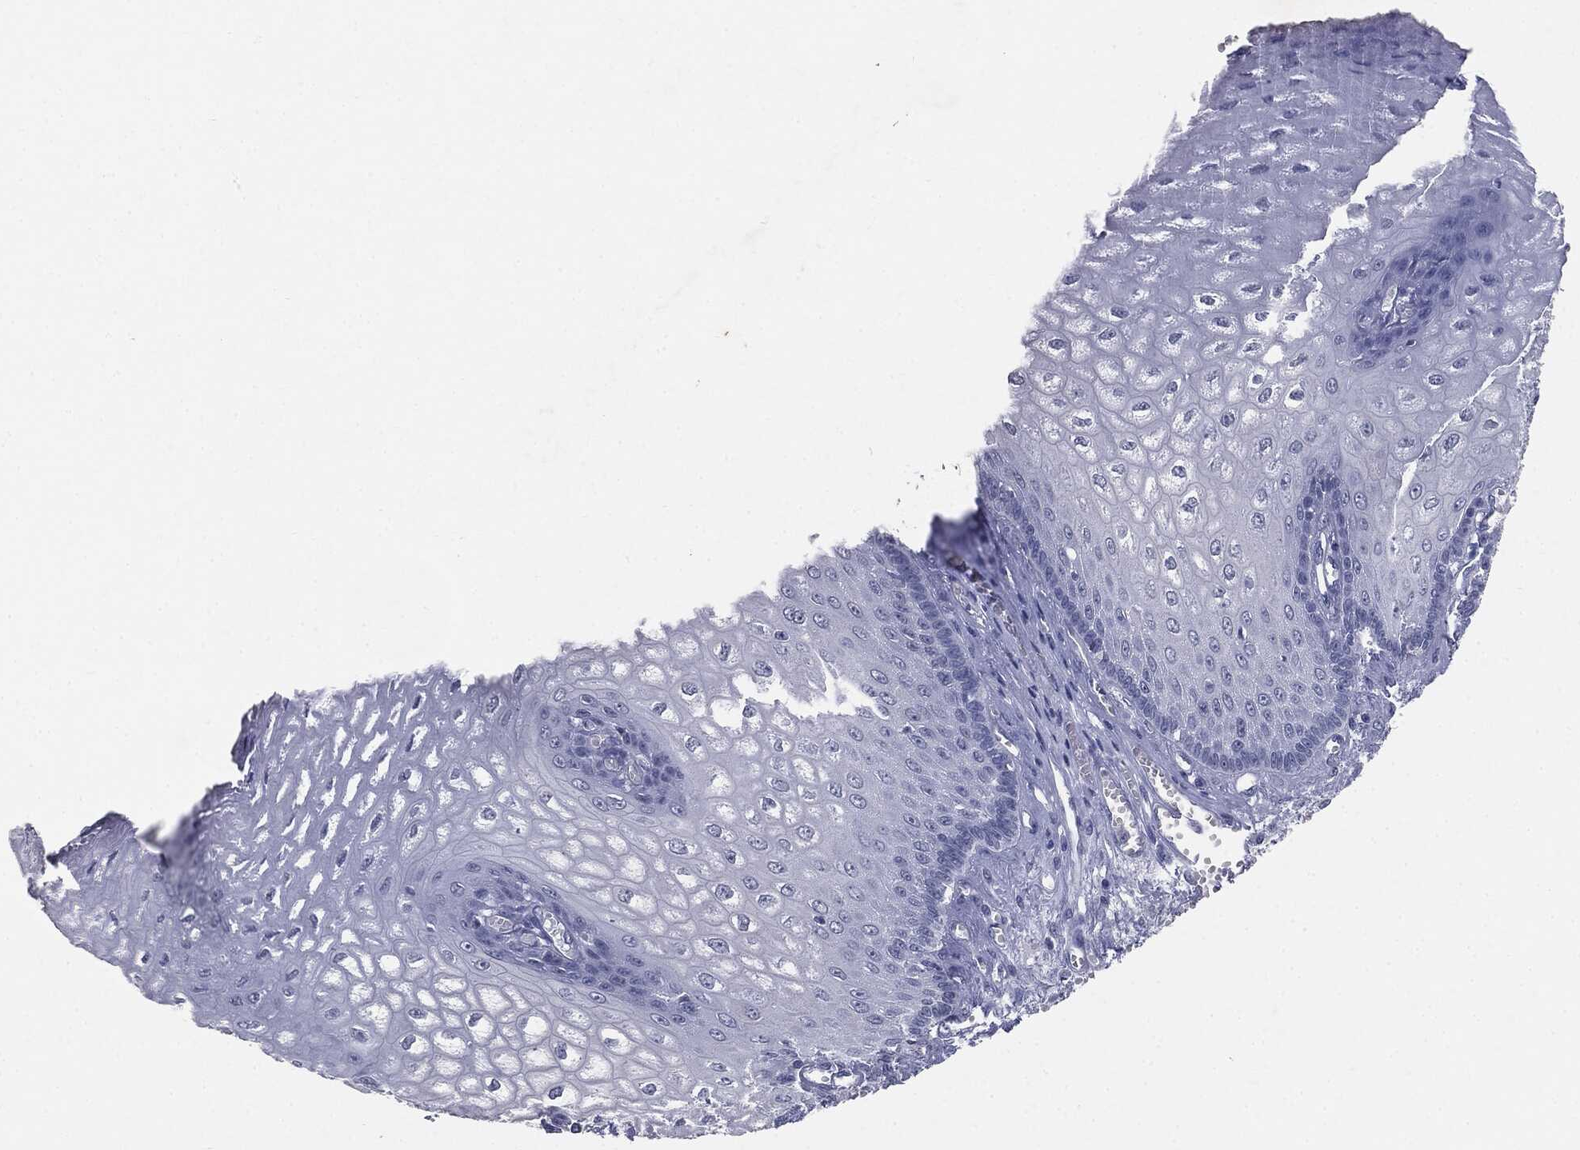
{"staining": {"intensity": "negative", "quantity": "none", "location": "none"}, "tissue": "esophagus", "cell_type": "Squamous epithelial cells", "image_type": "normal", "snomed": [{"axis": "morphology", "description": "Normal tissue, NOS"}, {"axis": "topography", "description": "Esophagus"}], "caption": "DAB immunohistochemical staining of unremarkable human esophagus shows no significant positivity in squamous epithelial cells. The staining is performed using DAB brown chromogen with nuclei counter-stained in using hematoxylin.", "gene": "SLC2A2", "patient": {"sex": "male", "age": 58}}